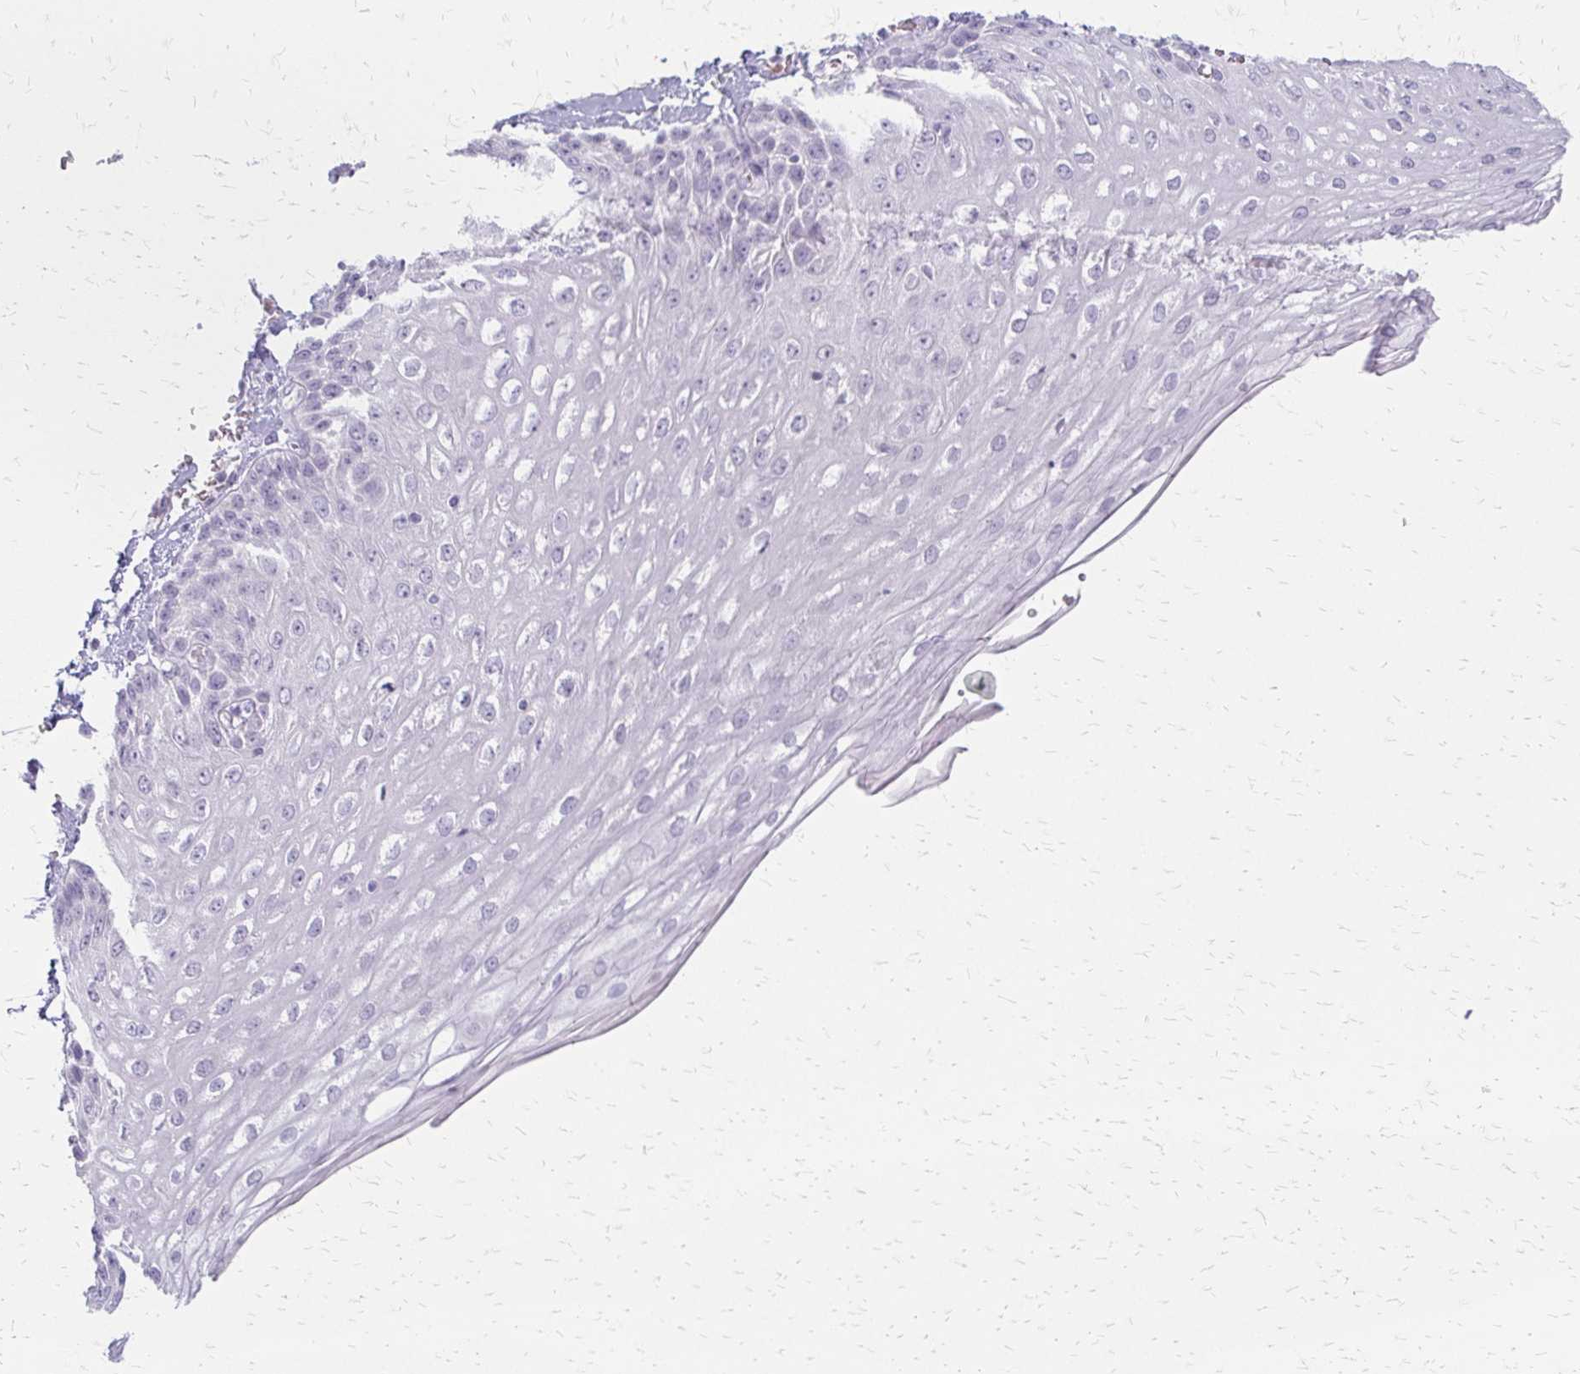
{"staining": {"intensity": "negative", "quantity": "none", "location": "none"}, "tissue": "esophagus", "cell_type": "Squamous epithelial cells", "image_type": "normal", "snomed": [{"axis": "morphology", "description": "Normal tissue, NOS"}, {"axis": "morphology", "description": "Adenocarcinoma, NOS"}, {"axis": "topography", "description": "Esophagus"}], "caption": "The immunohistochemistry photomicrograph has no significant staining in squamous epithelial cells of esophagus. The staining is performed using DAB brown chromogen with nuclei counter-stained in using hematoxylin.", "gene": "ACP5", "patient": {"sex": "male", "age": 81}}